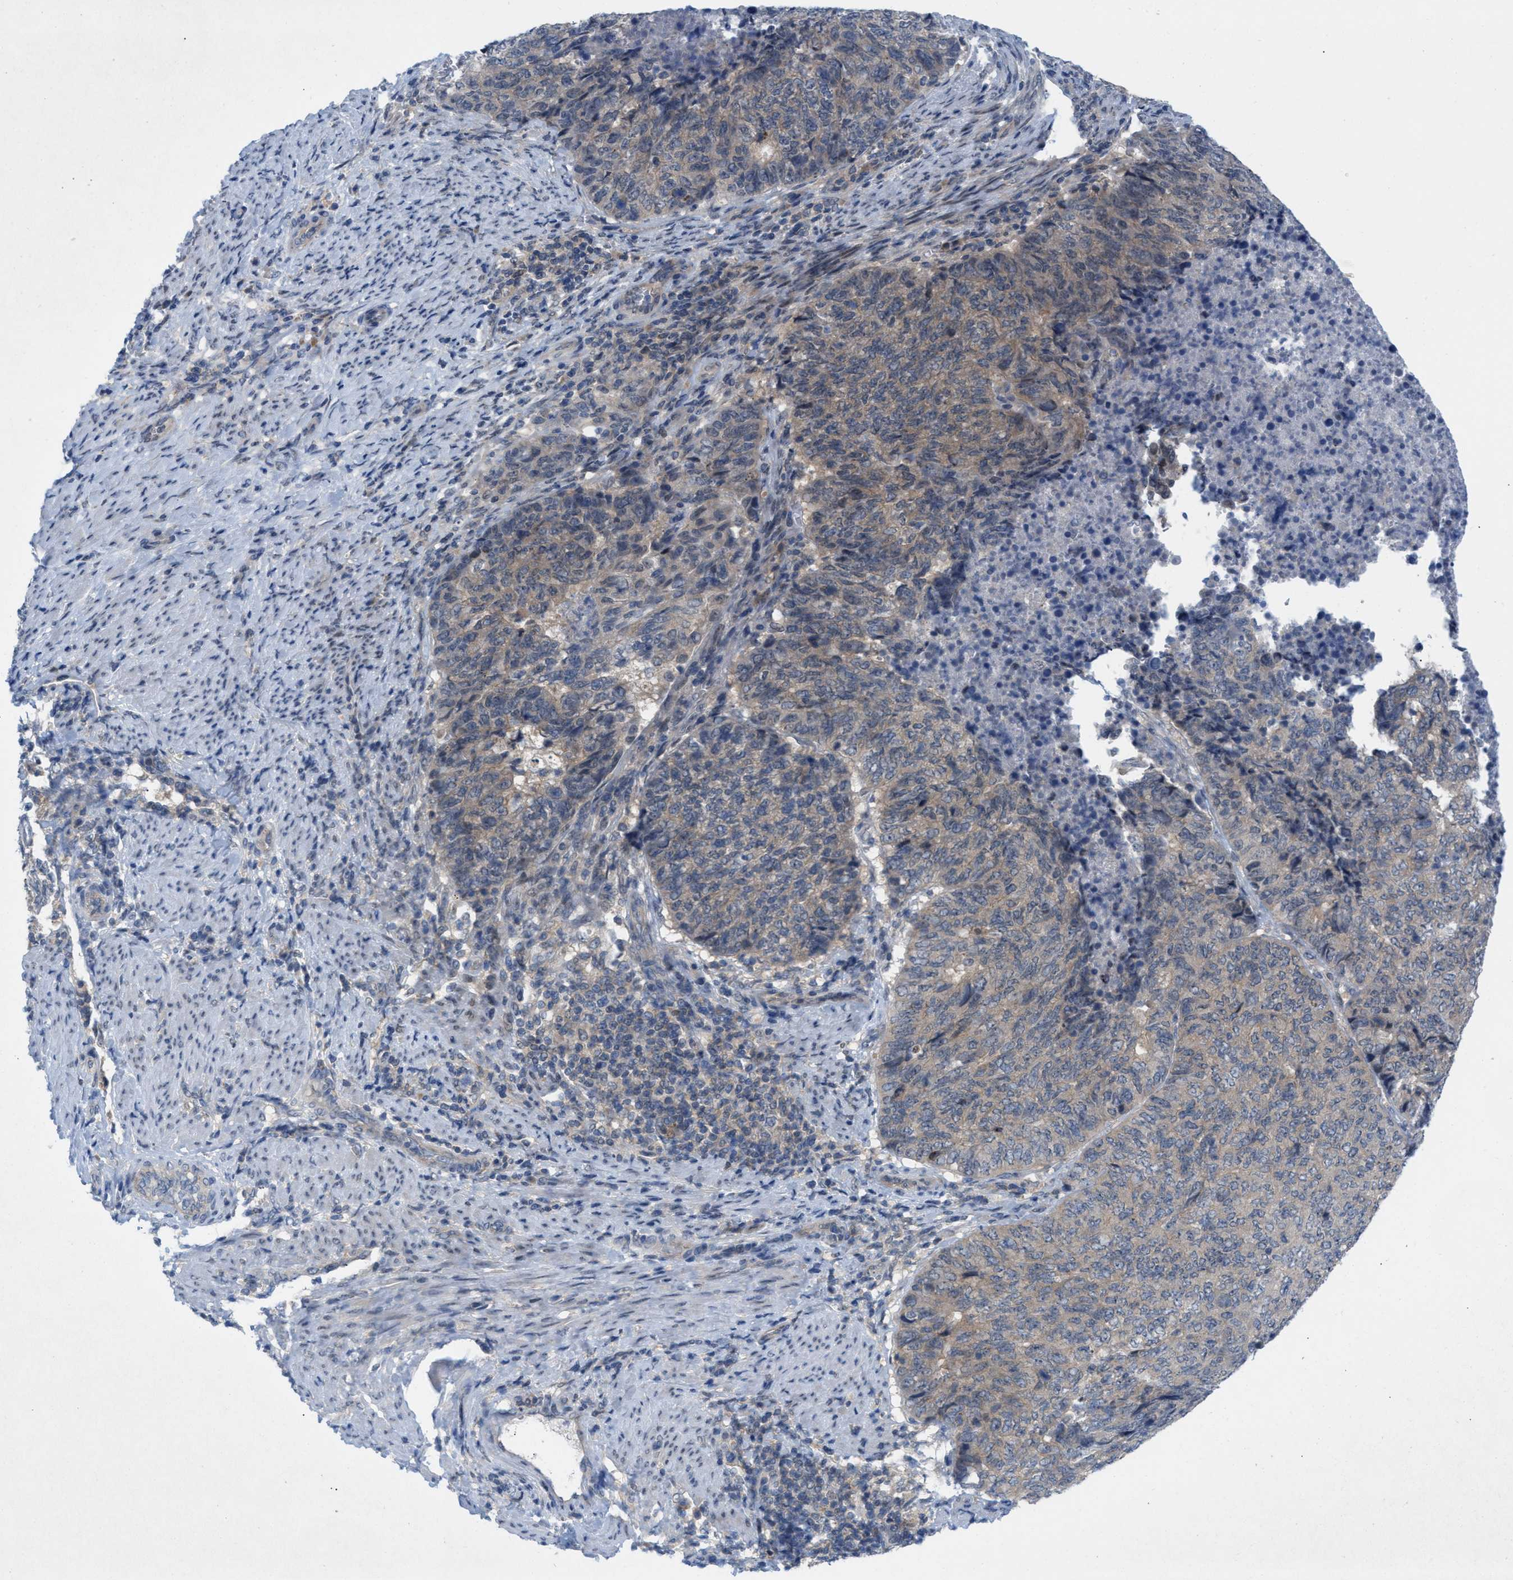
{"staining": {"intensity": "weak", "quantity": ">75%", "location": "cytoplasmic/membranous"}, "tissue": "endometrial cancer", "cell_type": "Tumor cells", "image_type": "cancer", "snomed": [{"axis": "morphology", "description": "Adenocarcinoma, NOS"}, {"axis": "topography", "description": "Endometrium"}], "caption": "Adenocarcinoma (endometrial) was stained to show a protein in brown. There is low levels of weak cytoplasmic/membranous expression in approximately >75% of tumor cells.", "gene": "WIPI2", "patient": {"sex": "female", "age": 80}}